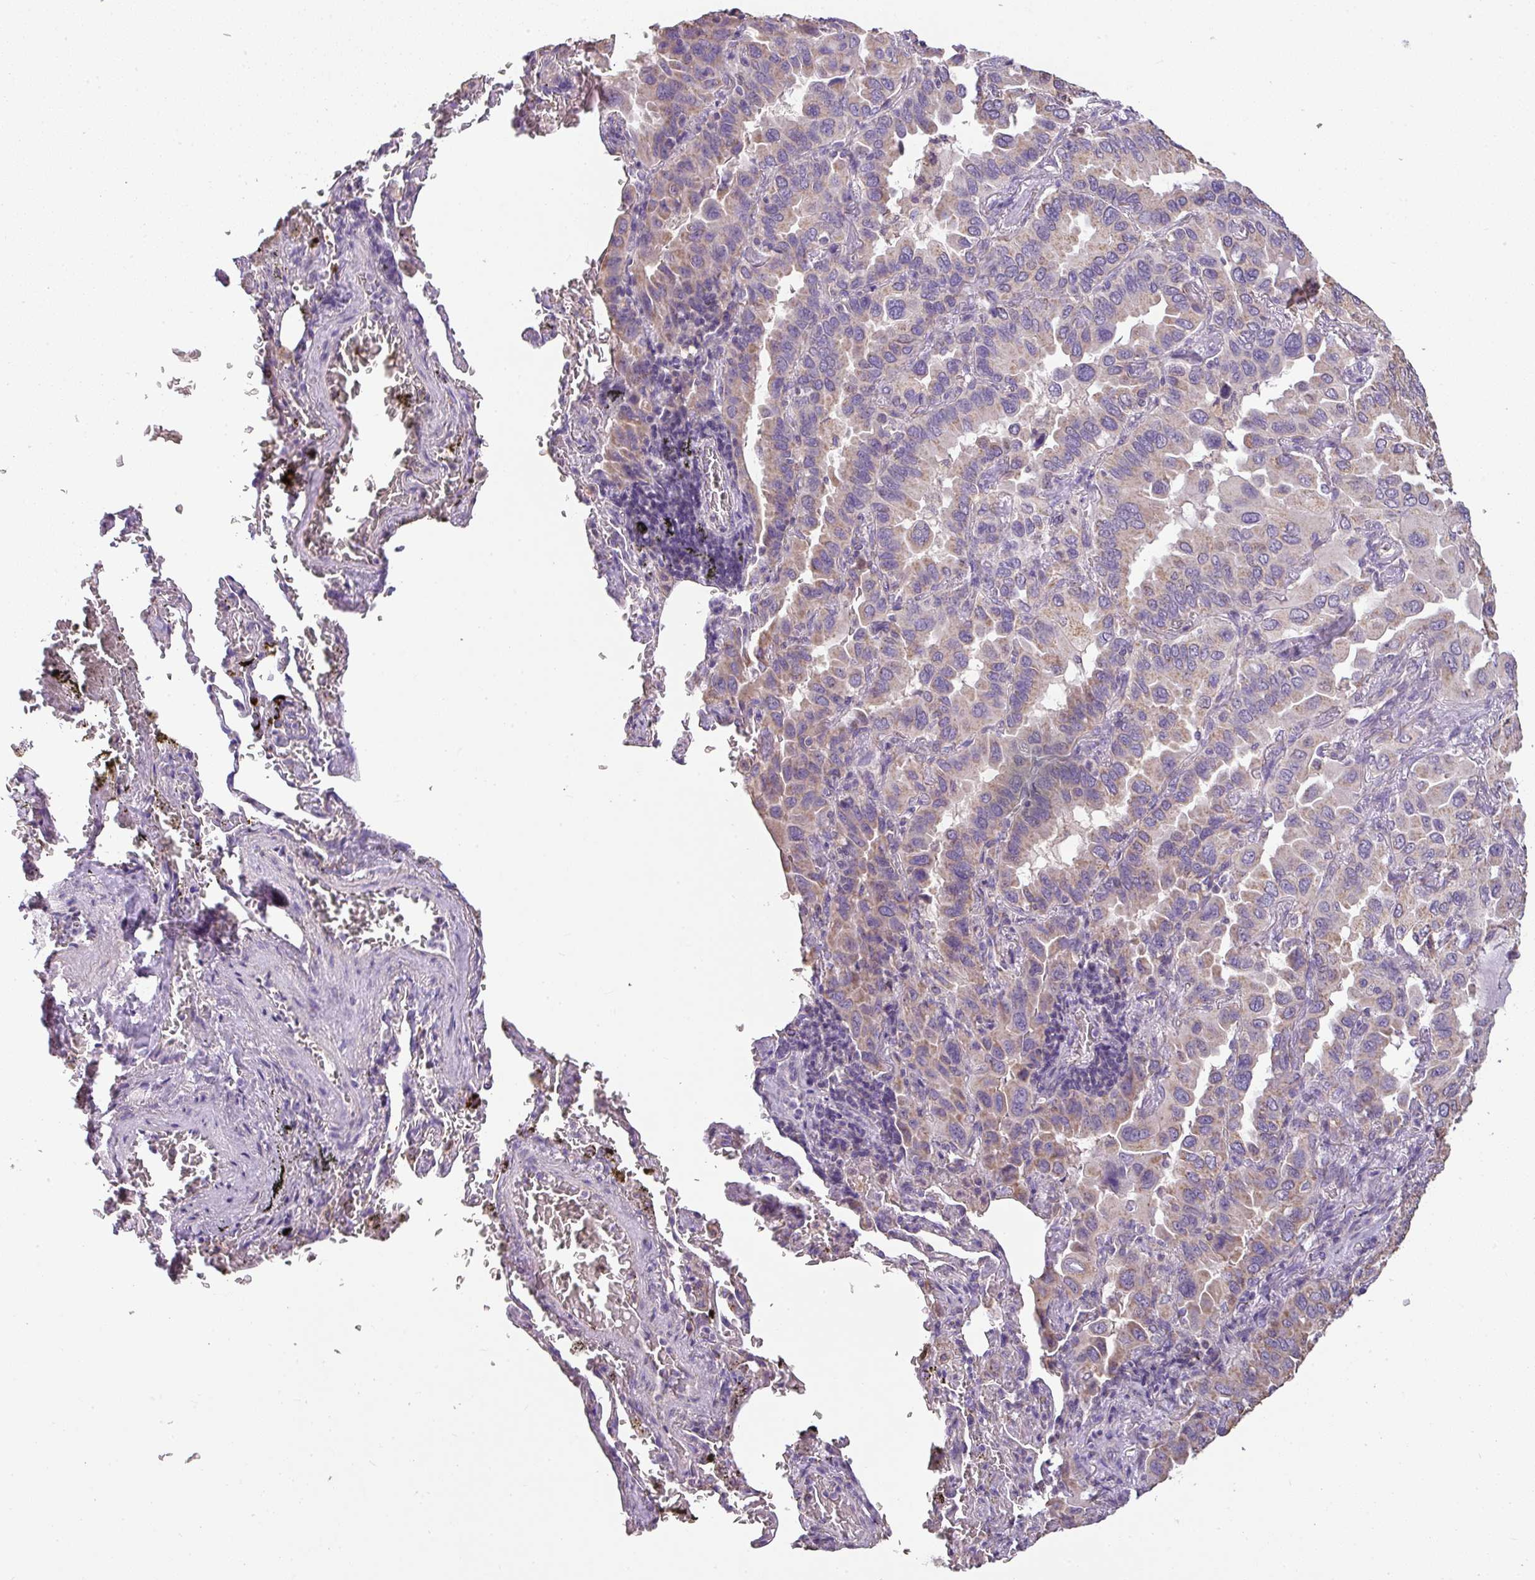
{"staining": {"intensity": "weak", "quantity": "25%-75%", "location": "cytoplasmic/membranous"}, "tissue": "lung cancer", "cell_type": "Tumor cells", "image_type": "cancer", "snomed": [{"axis": "morphology", "description": "Adenocarcinoma, NOS"}, {"axis": "topography", "description": "Lung"}], "caption": "Immunohistochemical staining of human lung adenocarcinoma shows low levels of weak cytoplasmic/membranous expression in about 25%-75% of tumor cells.", "gene": "PALS2", "patient": {"sex": "male", "age": 64}}